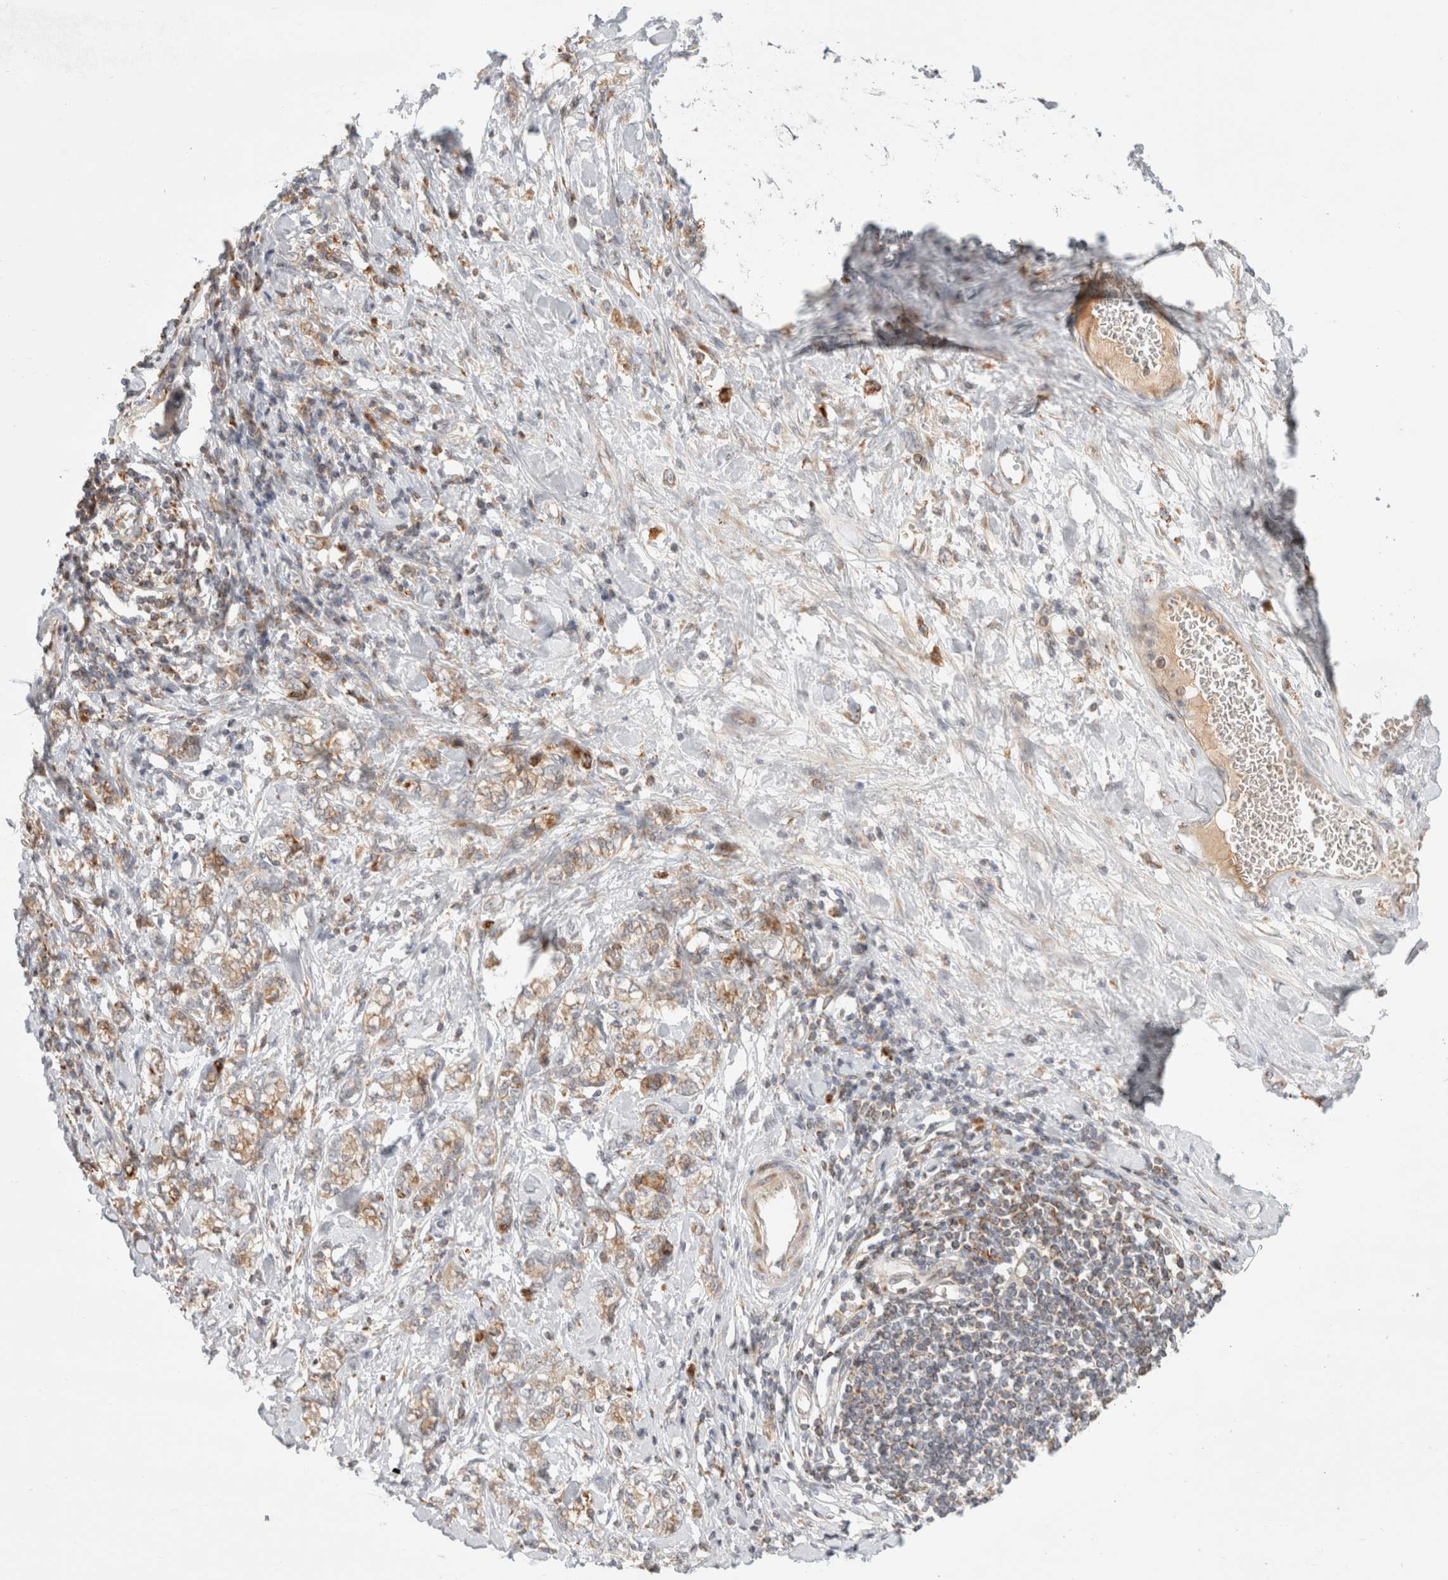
{"staining": {"intensity": "moderate", "quantity": ">75%", "location": "cytoplasmic/membranous"}, "tissue": "stomach cancer", "cell_type": "Tumor cells", "image_type": "cancer", "snomed": [{"axis": "morphology", "description": "Adenocarcinoma, NOS"}, {"axis": "topography", "description": "Stomach"}], "caption": "Tumor cells demonstrate medium levels of moderate cytoplasmic/membranous positivity in approximately >75% of cells in human stomach cancer. (DAB IHC, brown staining for protein, blue staining for nuclei).", "gene": "HROB", "patient": {"sex": "female", "age": 76}}